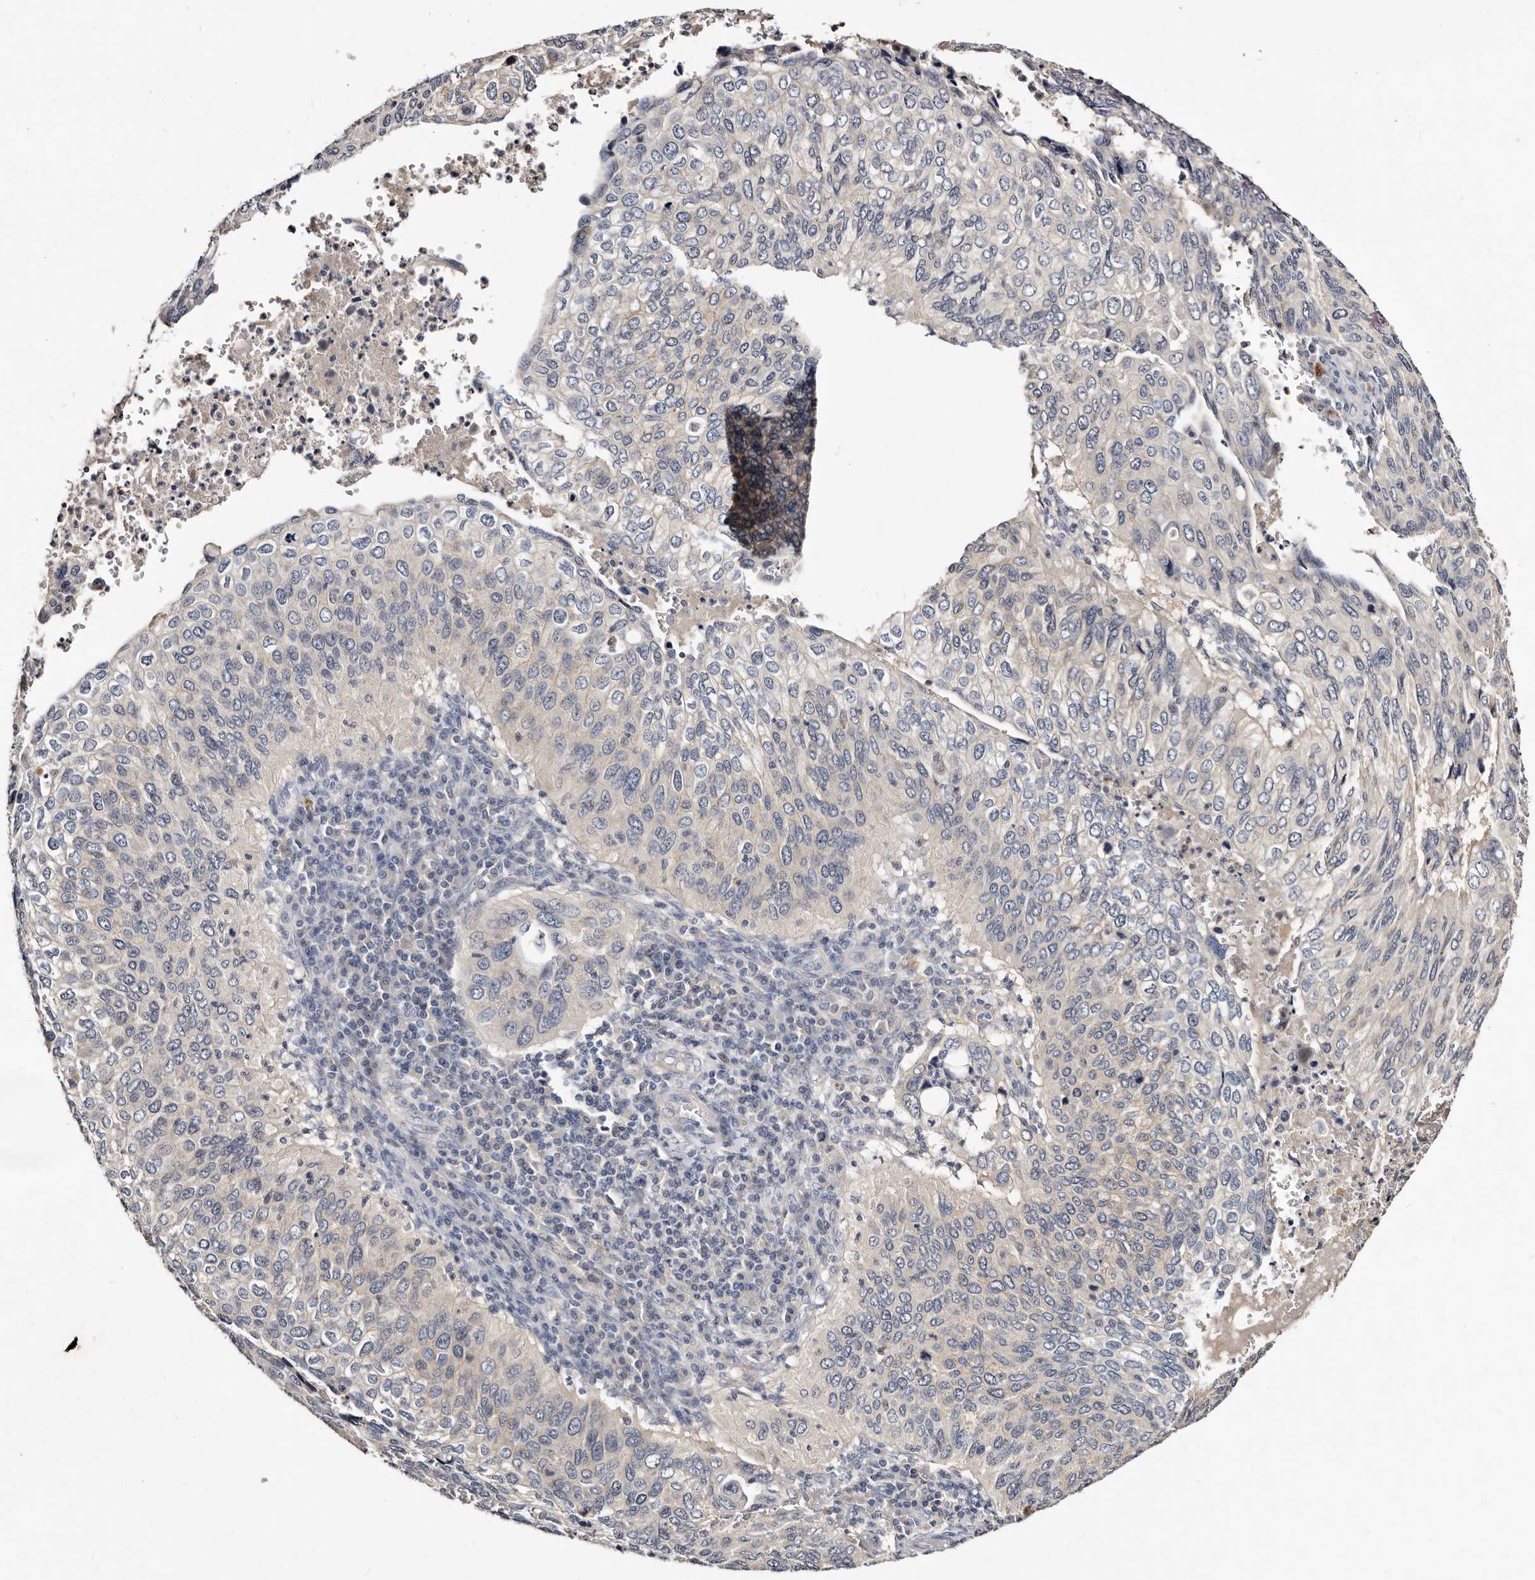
{"staining": {"intensity": "negative", "quantity": "none", "location": "none"}, "tissue": "cervical cancer", "cell_type": "Tumor cells", "image_type": "cancer", "snomed": [{"axis": "morphology", "description": "Squamous cell carcinoma, NOS"}, {"axis": "topography", "description": "Cervix"}], "caption": "A histopathology image of cervical cancer stained for a protein reveals no brown staining in tumor cells. (DAB (3,3'-diaminobenzidine) IHC visualized using brightfield microscopy, high magnification).", "gene": "MRPS33", "patient": {"sex": "female", "age": 38}}